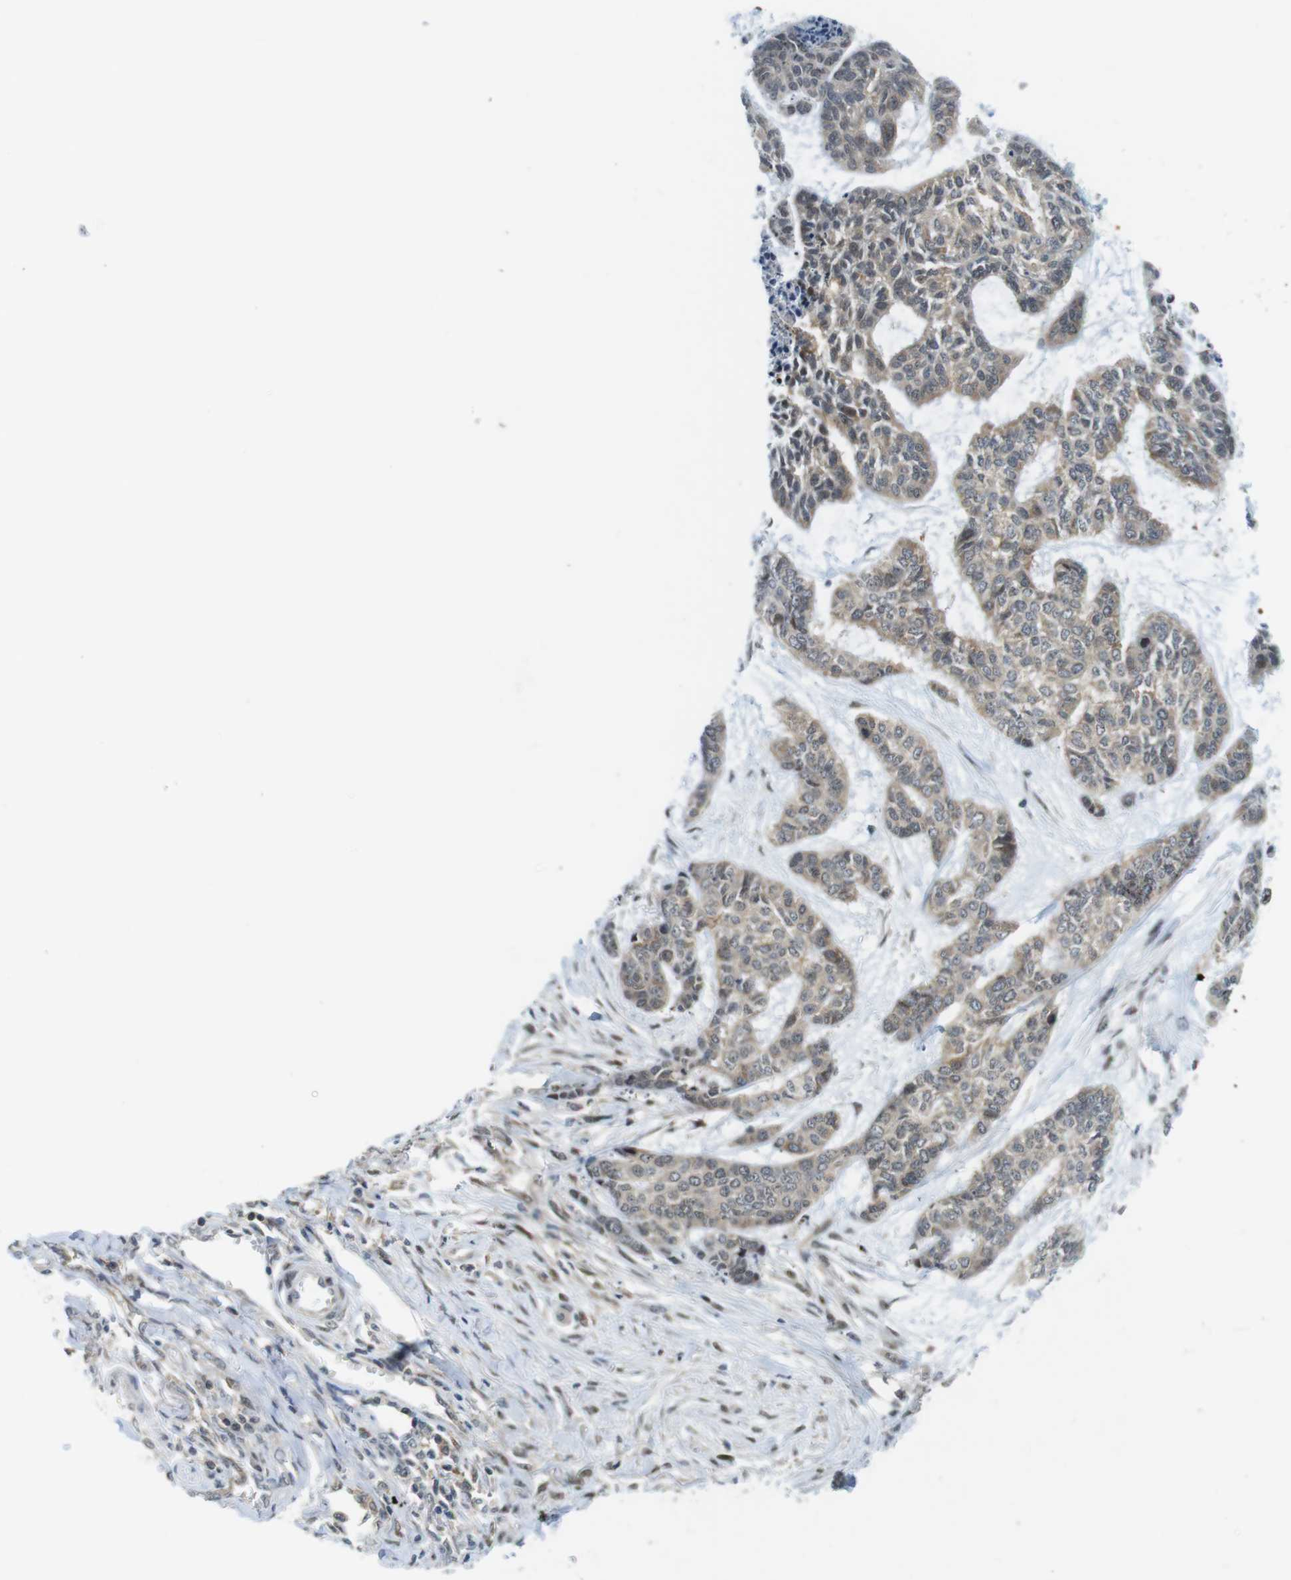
{"staining": {"intensity": "weak", "quantity": ">75%", "location": "cytoplasmic/membranous"}, "tissue": "skin cancer", "cell_type": "Tumor cells", "image_type": "cancer", "snomed": [{"axis": "morphology", "description": "Basal cell carcinoma"}, {"axis": "topography", "description": "Skin"}], "caption": "Human skin cancer (basal cell carcinoma) stained with a brown dye exhibits weak cytoplasmic/membranous positive positivity in approximately >75% of tumor cells.", "gene": "RCC1", "patient": {"sex": "female", "age": 64}}